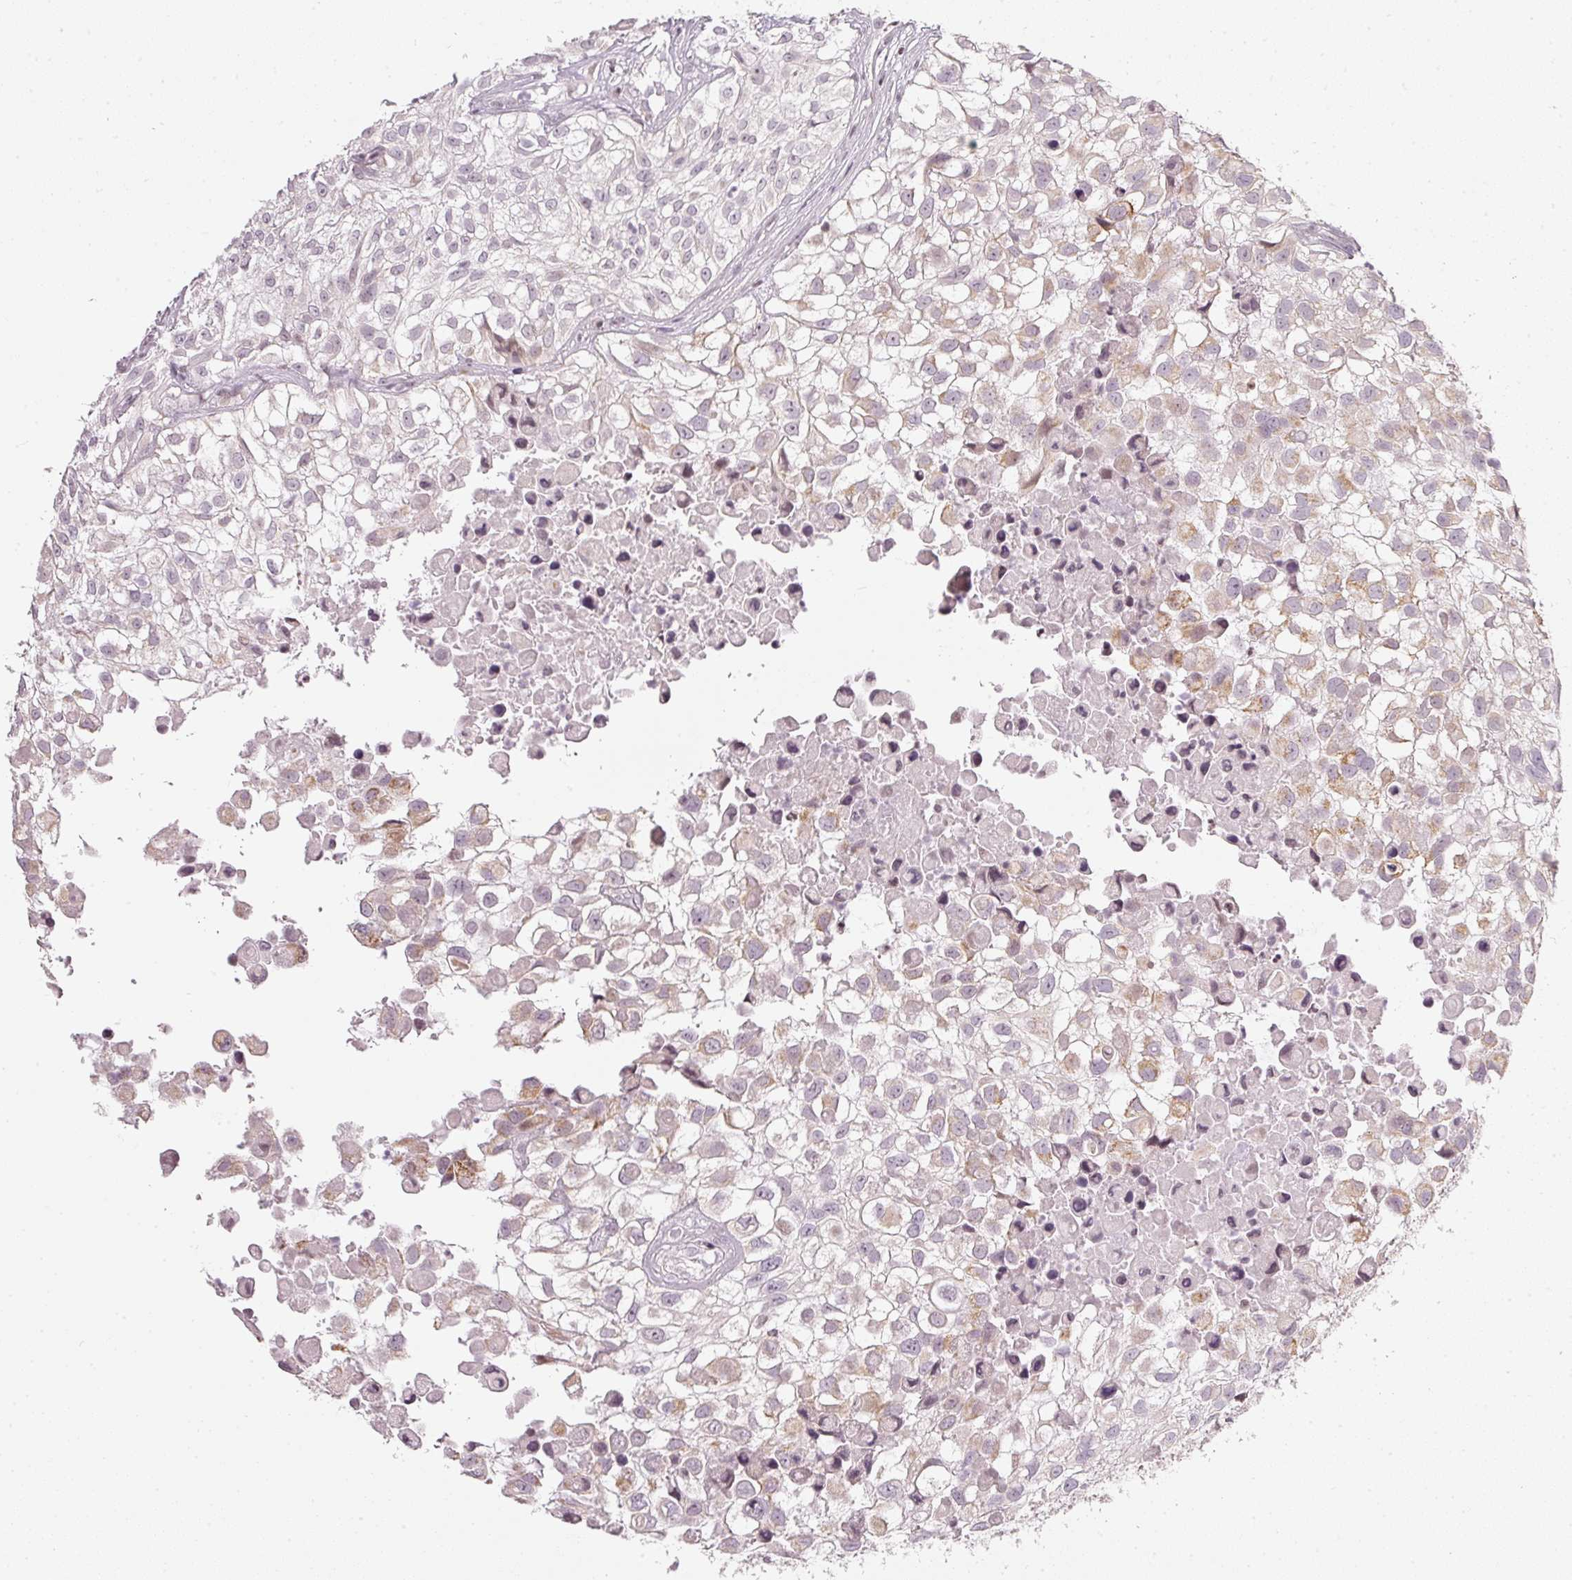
{"staining": {"intensity": "moderate", "quantity": "25%-75%", "location": "cytoplasmic/membranous"}, "tissue": "urothelial cancer", "cell_type": "Tumor cells", "image_type": "cancer", "snomed": [{"axis": "morphology", "description": "Urothelial carcinoma, High grade"}, {"axis": "topography", "description": "Urinary bladder"}], "caption": "Brown immunohistochemical staining in urothelial cancer shows moderate cytoplasmic/membranous staining in approximately 25%-75% of tumor cells. The protein of interest is stained brown, and the nuclei are stained in blue (DAB (3,3'-diaminobenzidine) IHC with brightfield microscopy, high magnification).", "gene": "NRDE2", "patient": {"sex": "male", "age": 56}}